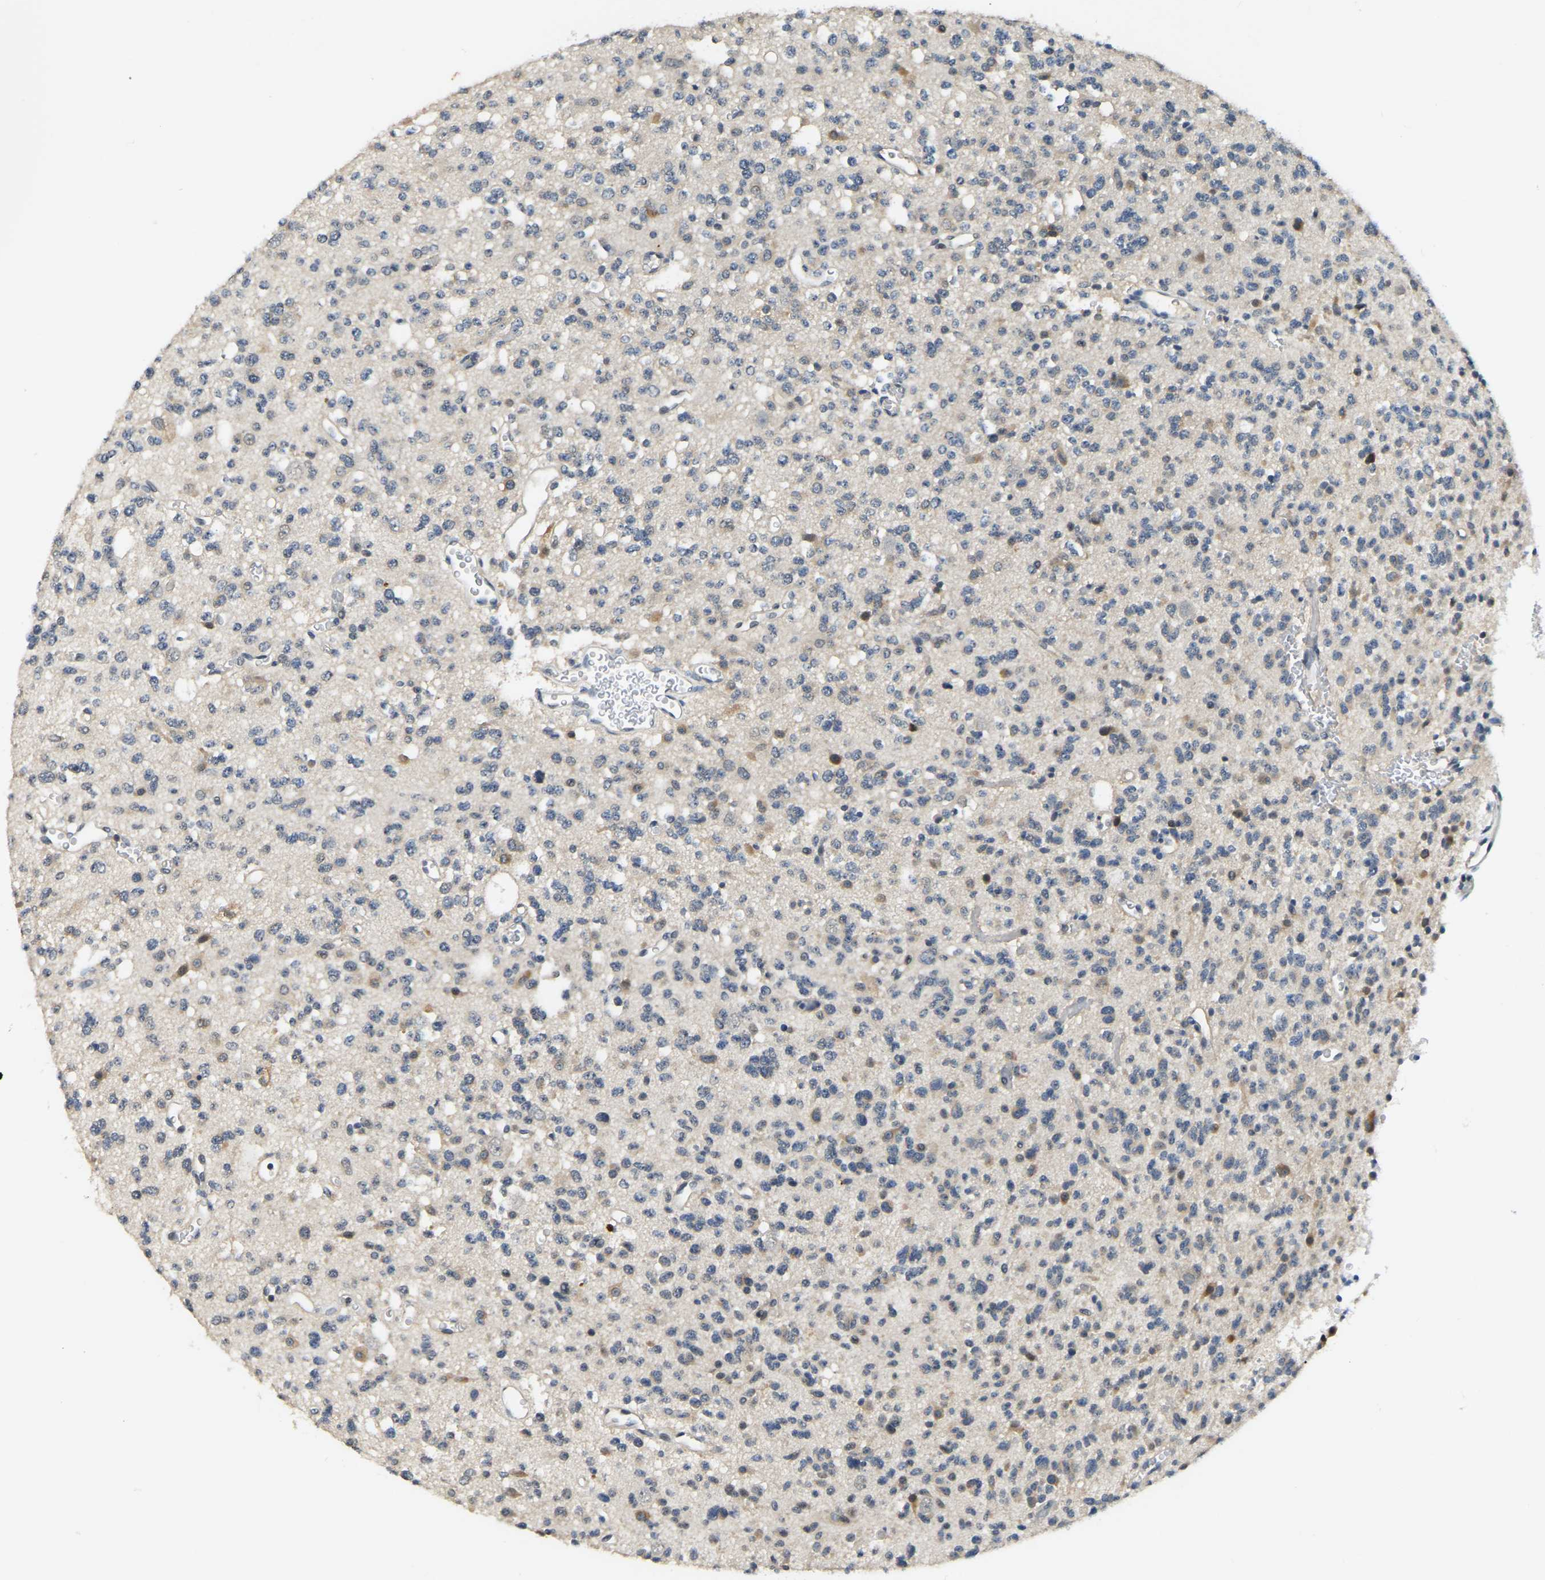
{"staining": {"intensity": "weak", "quantity": "25%-75%", "location": "cytoplasmic/membranous"}, "tissue": "glioma", "cell_type": "Tumor cells", "image_type": "cancer", "snomed": [{"axis": "morphology", "description": "Glioma, malignant, Low grade"}, {"axis": "topography", "description": "Brain"}], "caption": "An image of low-grade glioma (malignant) stained for a protein reveals weak cytoplasmic/membranous brown staining in tumor cells.", "gene": "AHNAK", "patient": {"sex": "male", "age": 38}}